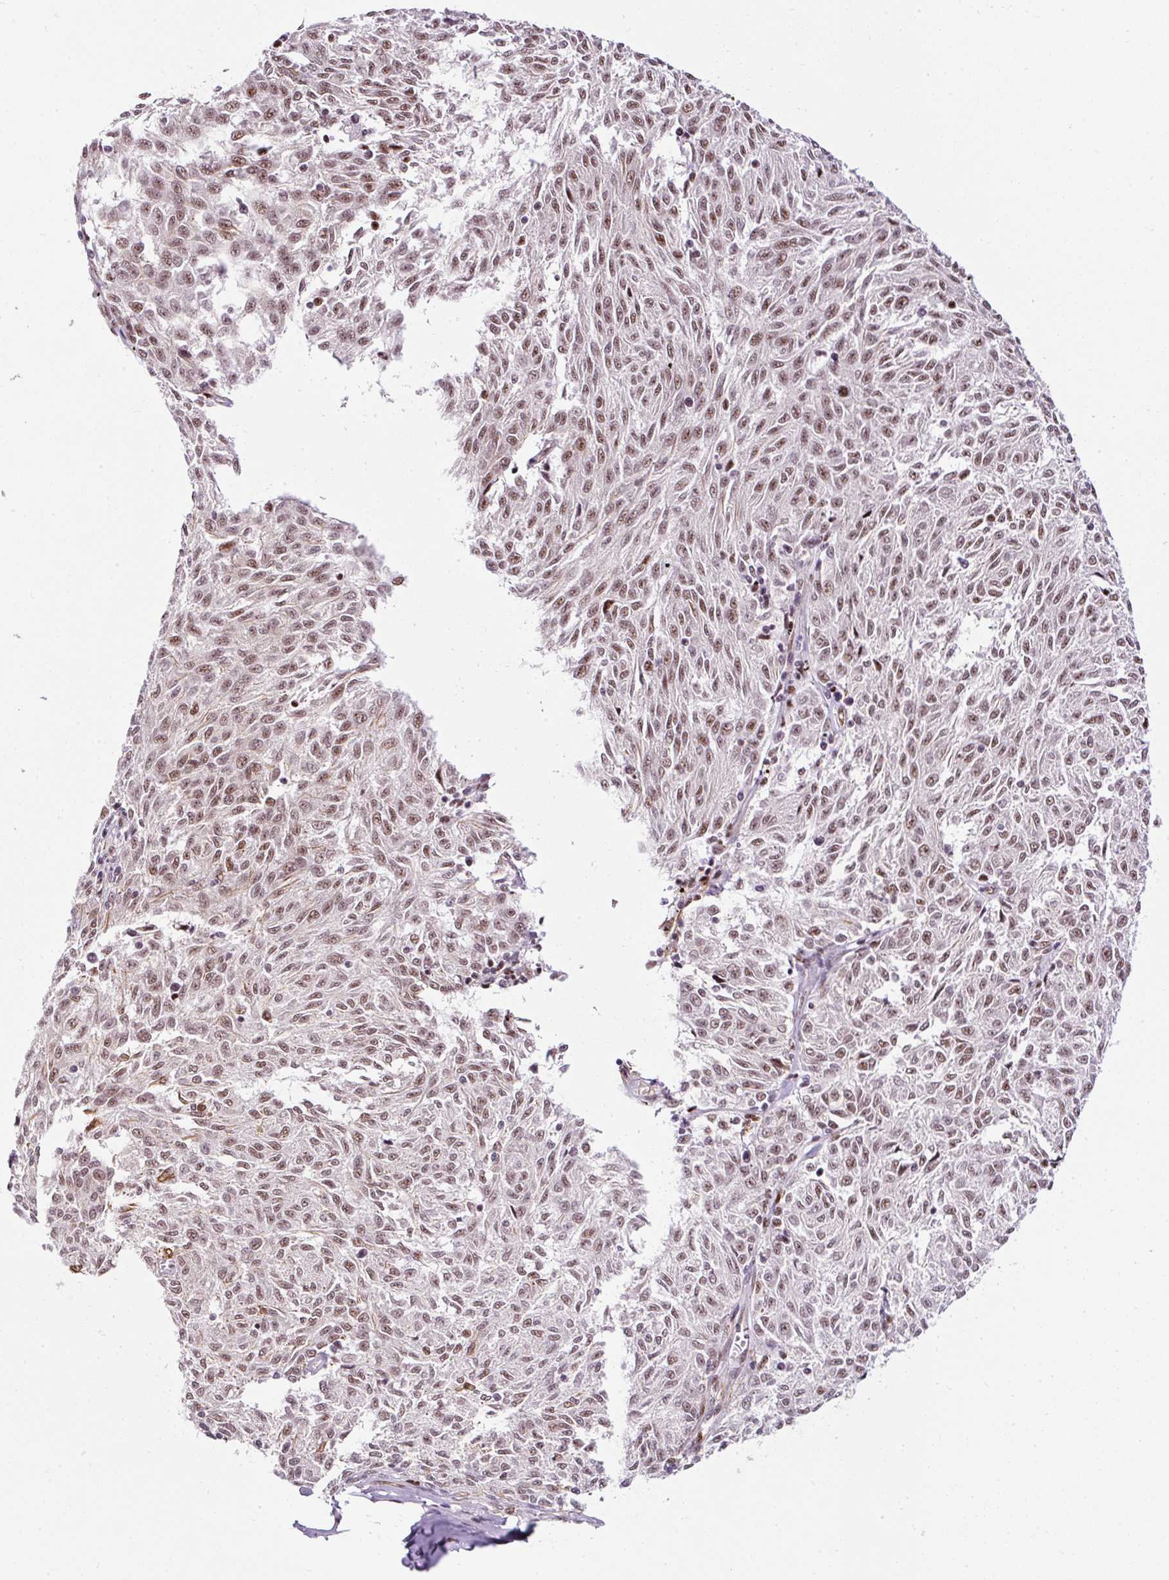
{"staining": {"intensity": "moderate", "quantity": ">75%", "location": "nuclear"}, "tissue": "melanoma", "cell_type": "Tumor cells", "image_type": "cancer", "snomed": [{"axis": "morphology", "description": "Malignant melanoma, NOS"}, {"axis": "topography", "description": "Skin"}], "caption": "High-magnification brightfield microscopy of melanoma stained with DAB (brown) and counterstained with hematoxylin (blue). tumor cells exhibit moderate nuclear positivity is seen in about>75% of cells. The protein is stained brown, and the nuclei are stained in blue (DAB IHC with brightfield microscopy, high magnification).", "gene": "LUC7L2", "patient": {"sex": "female", "age": 72}}